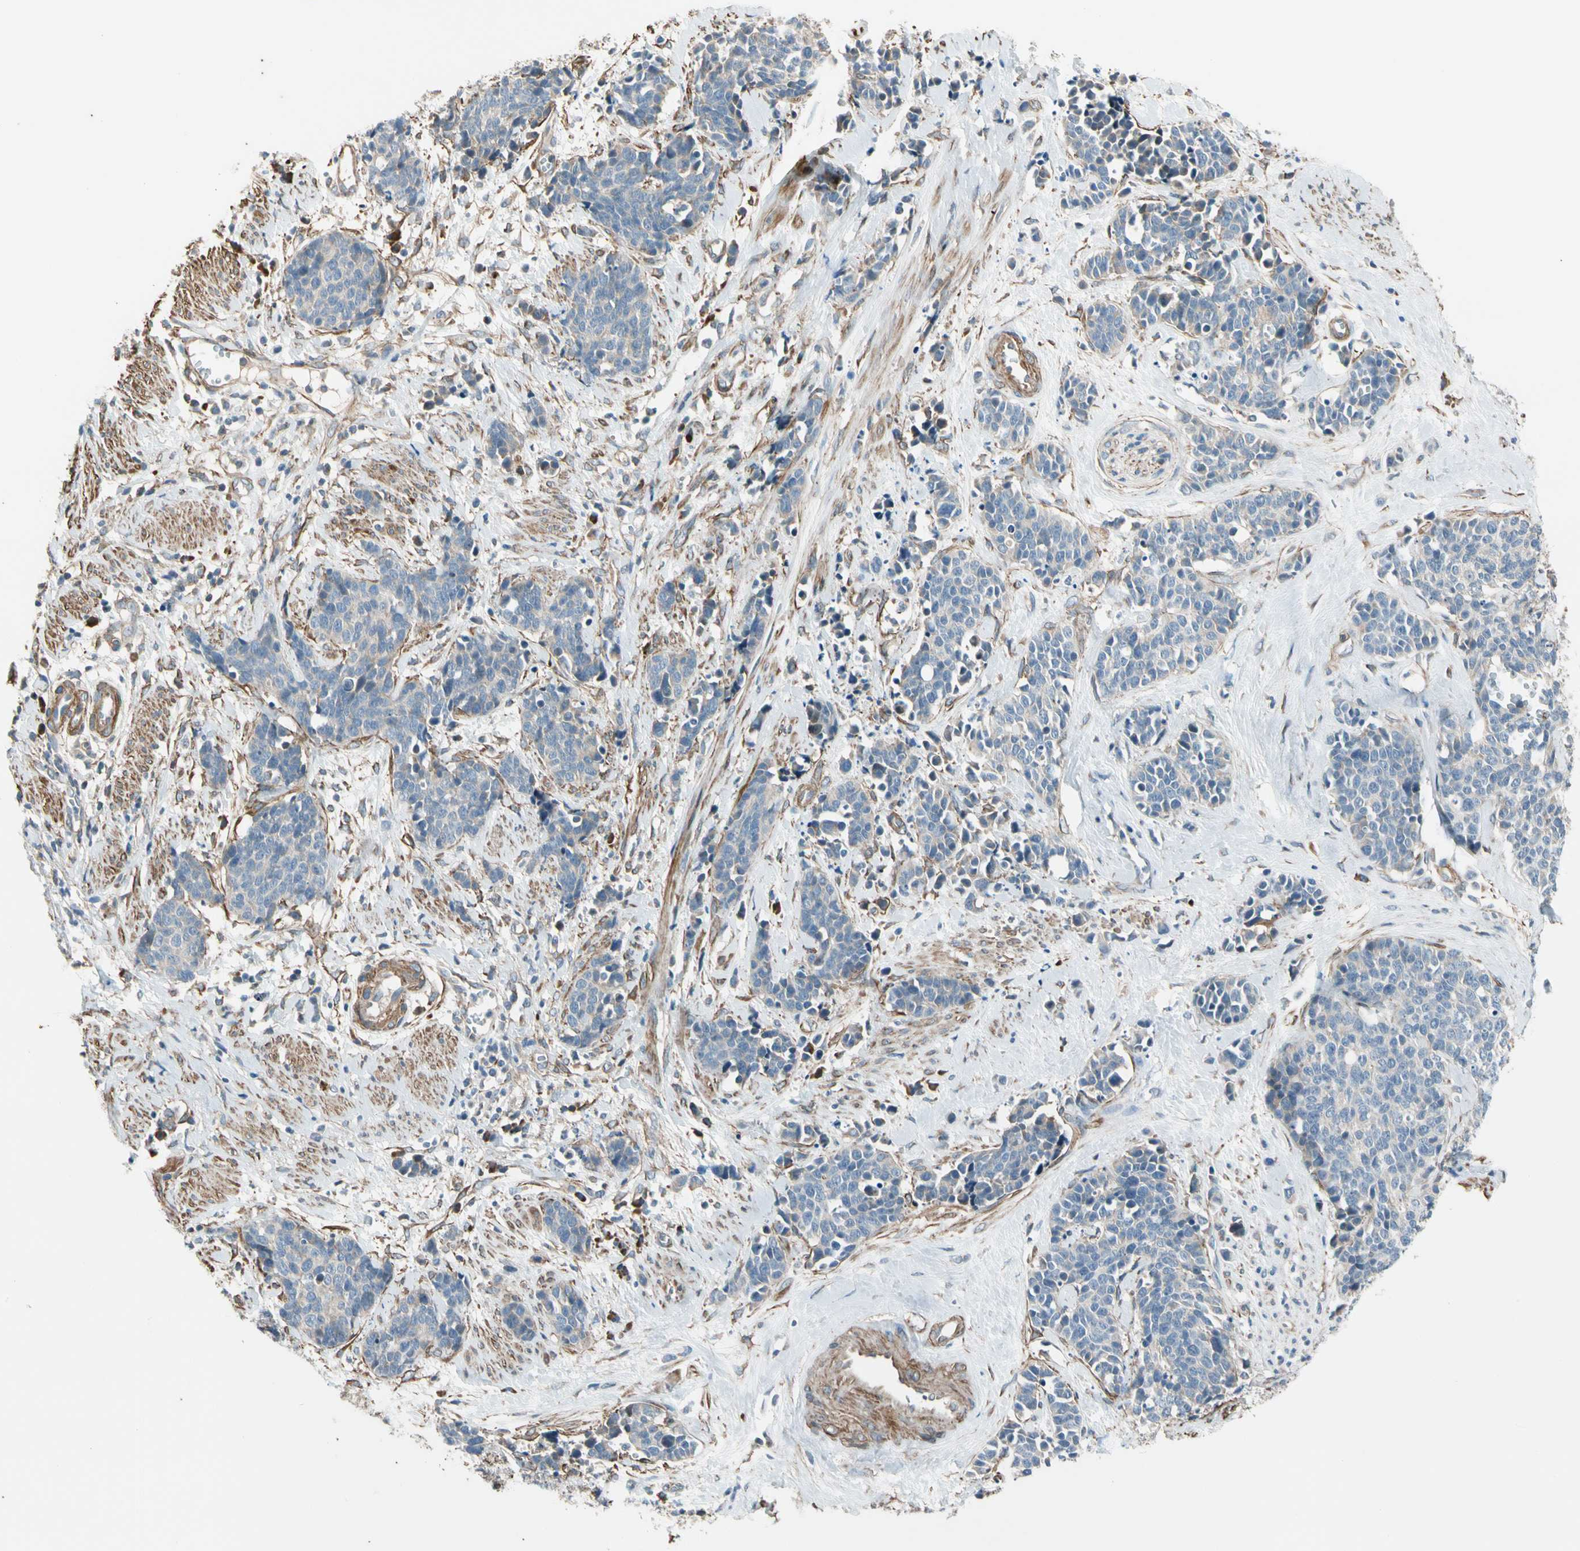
{"staining": {"intensity": "weak", "quantity": "25%-75%", "location": "cytoplasmic/membranous"}, "tissue": "cervical cancer", "cell_type": "Tumor cells", "image_type": "cancer", "snomed": [{"axis": "morphology", "description": "Squamous cell carcinoma, NOS"}, {"axis": "topography", "description": "Cervix"}], "caption": "Immunohistochemistry (IHC) image of neoplastic tissue: human cervical cancer stained using immunohistochemistry (IHC) demonstrates low levels of weak protein expression localized specifically in the cytoplasmic/membranous of tumor cells, appearing as a cytoplasmic/membranous brown color.", "gene": "LIMK2", "patient": {"sex": "female", "age": 35}}